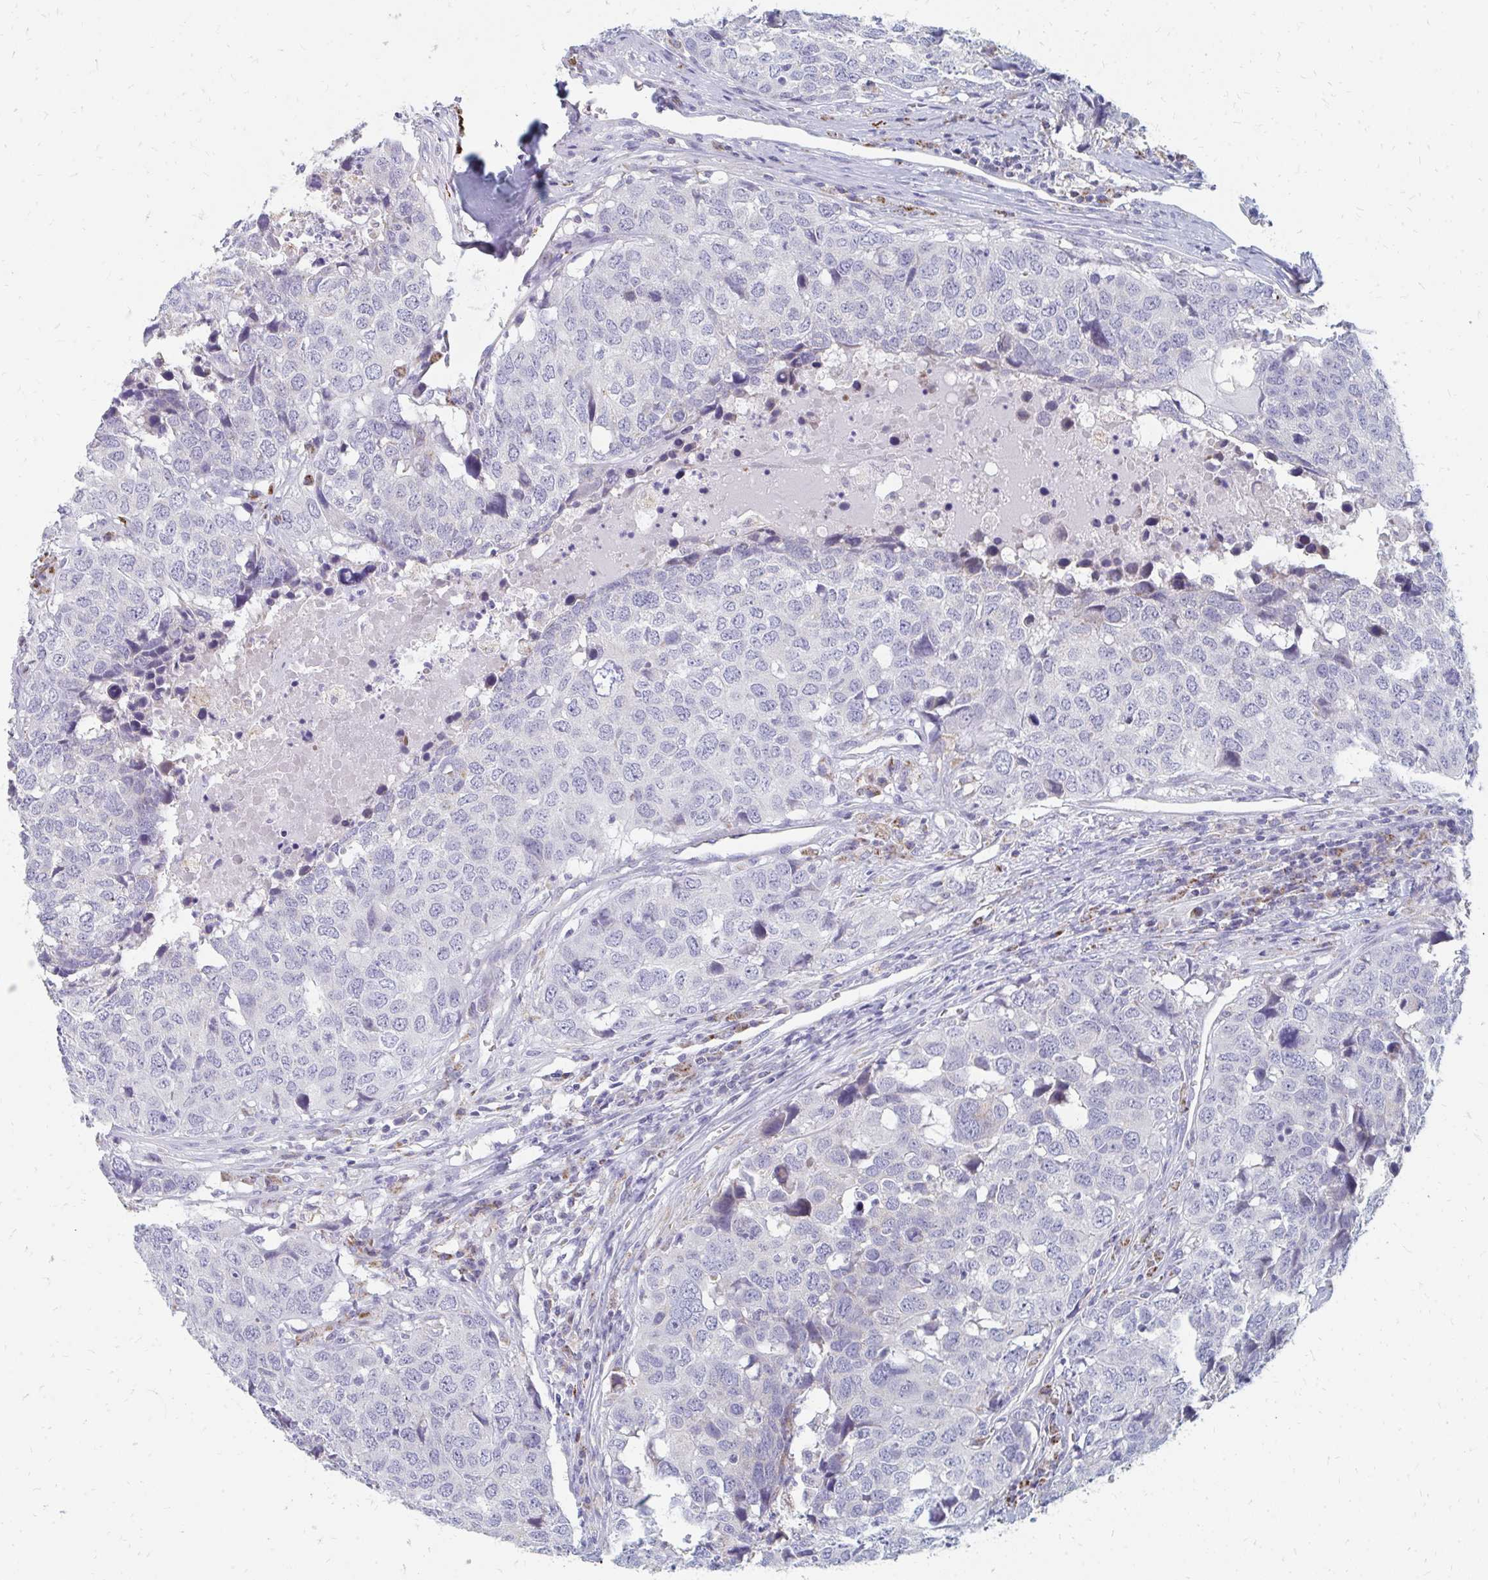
{"staining": {"intensity": "negative", "quantity": "none", "location": "none"}, "tissue": "head and neck cancer", "cell_type": "Tumor cells", "image_type": "cancer", "snomed": [{"axis": "morphology", "description": "Normal tissue, NOS"}, {"axis": "morphology", "description": "Squamous cell carcinoma, NOS"}, {"axis": "topography", "description": "Skeletal muscle"}, {"axis": "topography", "description": "Vascular tissue"}, {"axis": "topography", "description": "Peripheral nerve tissue"}, {"axis": "topography", "description": "Head-Neck"}], "caption": "A histopathology image of head and neck cancer (squamous cell carcinoma) stained for a protein reveals no brown staining in tumor cells.", "gene": "OR10V1", "patient": {"sex": "male", "age": 66}}